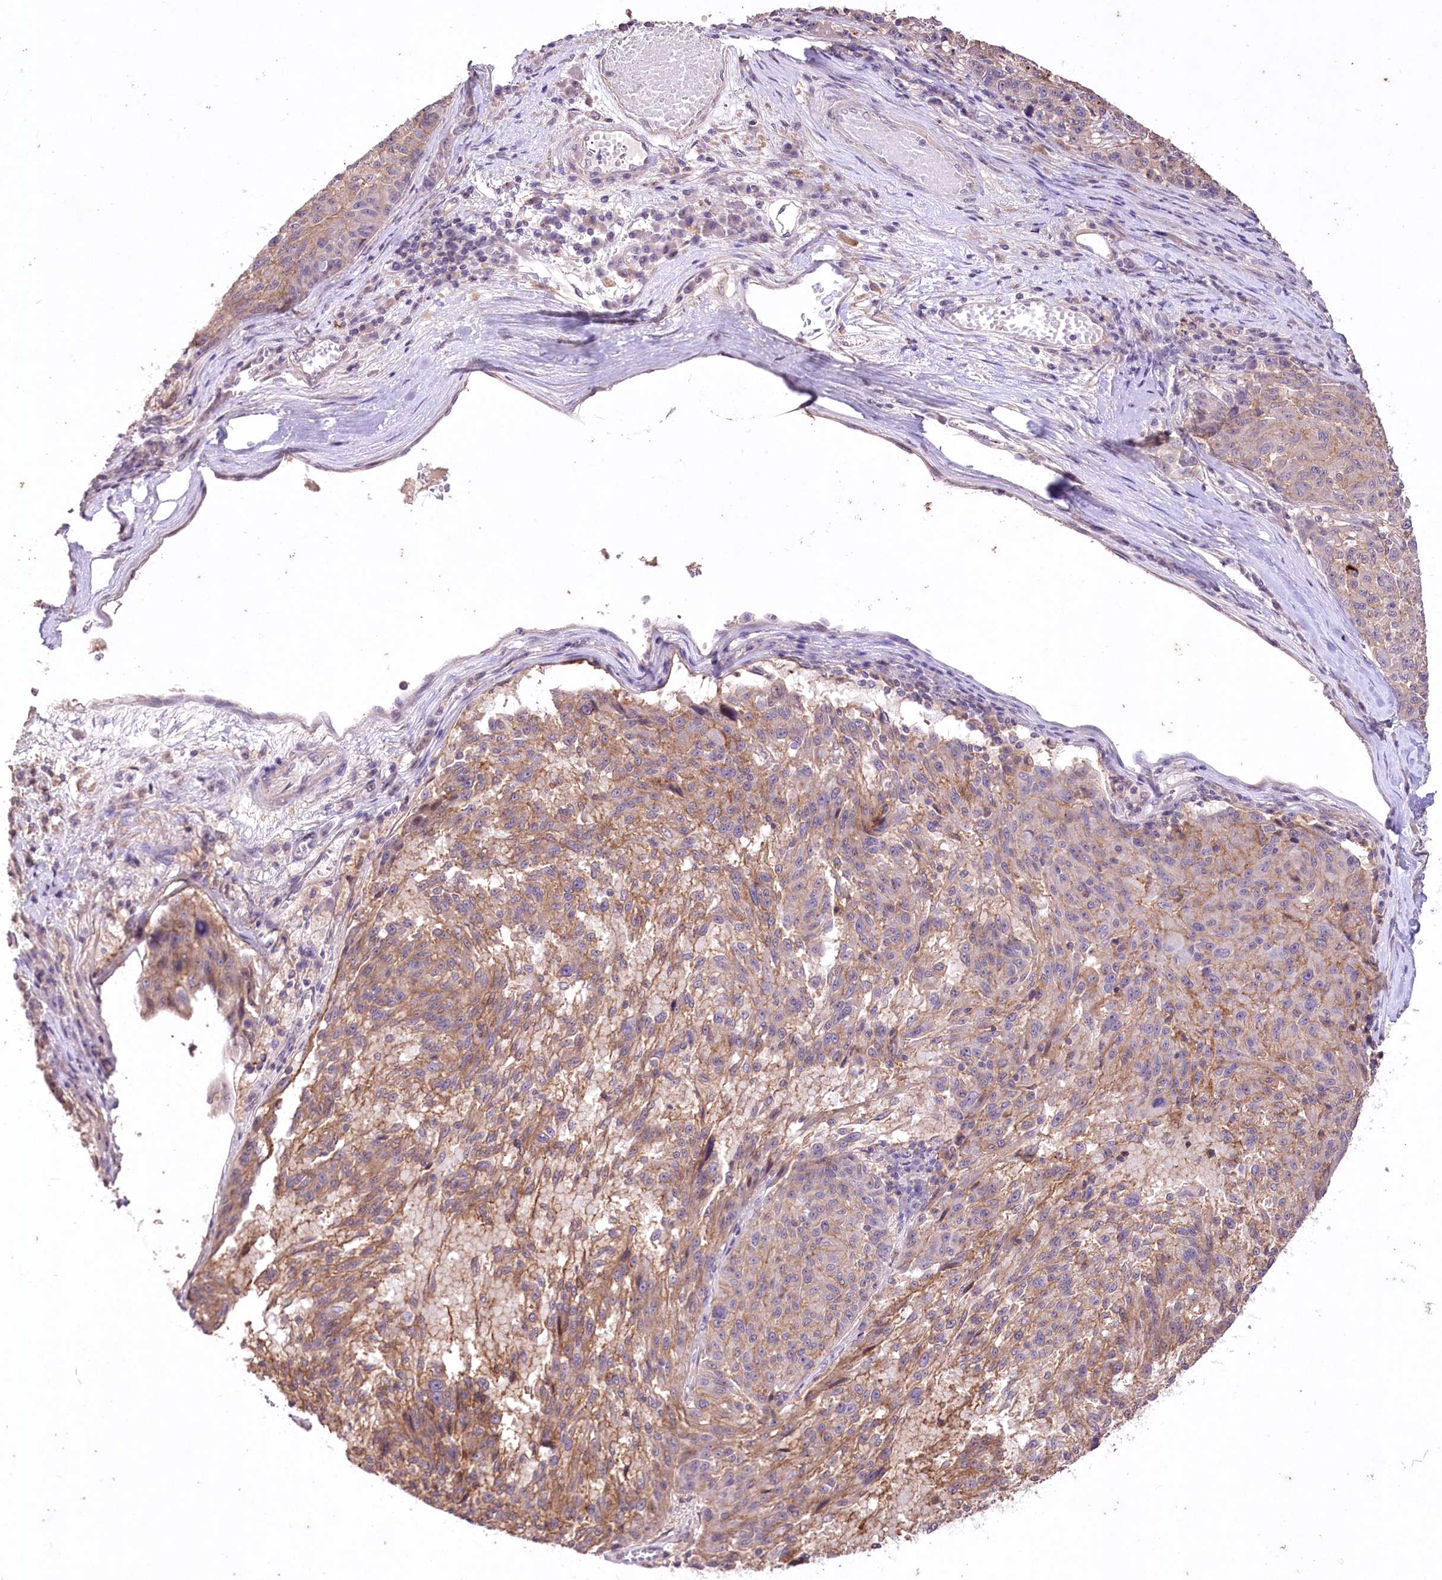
{"staining": {"intensity": "weak", "quantity": "<25%", "location": "cytoplasmic/membranous"}, "tissue": "melanoma", "cell_type": "Tumor cells", "image_type": "cancer", "snomed": [{"axis": "morphology", "description": "Malignant melanoma, NOS"}, {"axis": "topography", "description": "Skin"}], "caption": "IHC image of malignant melanoma stained for a protein (brown), which reveals no expression in tumor cells.", "gene": "ENPP1", "patient": {"sex": "male", "age": 53}}